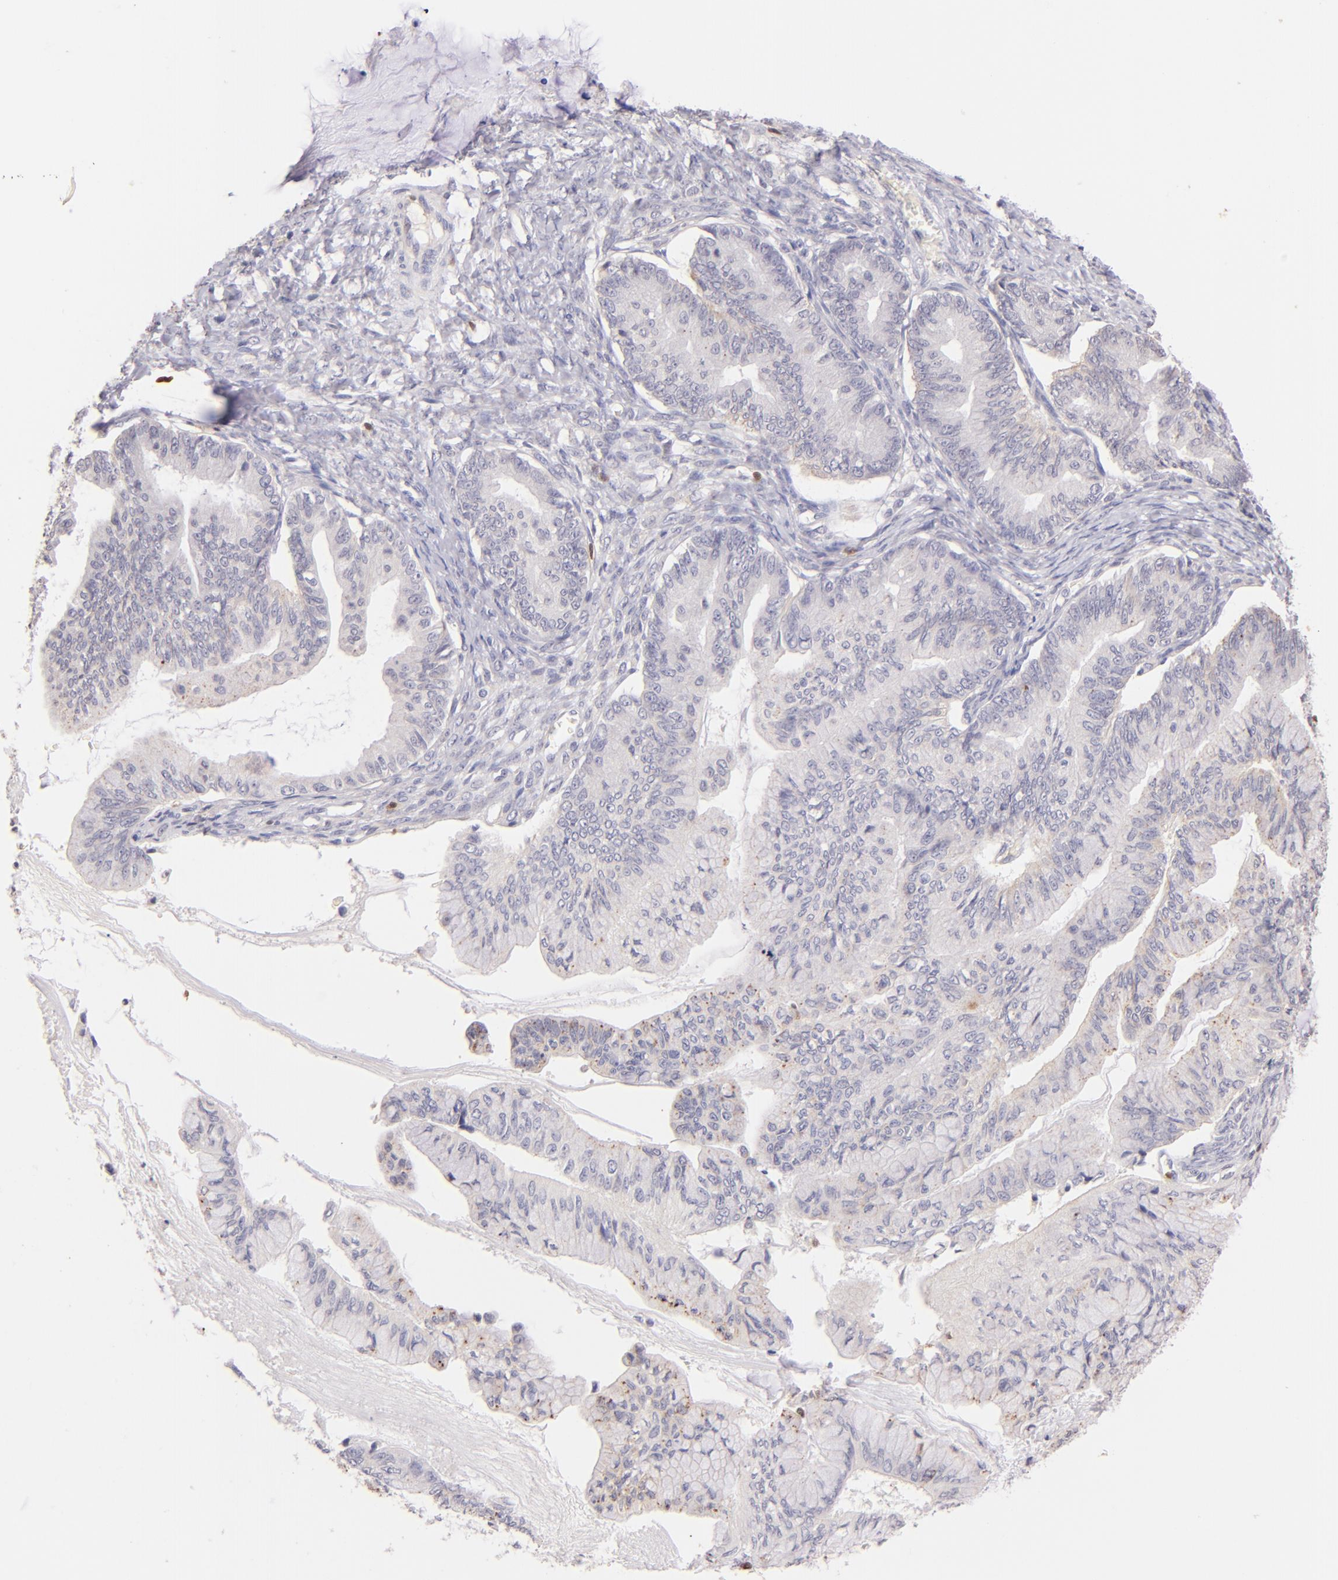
{"staining": {"intensity": "negative", "quantity": "none", "location": "none"}, "tissue": "ovarian cancer", "cell_type": "Tumor cells", "image_type": "cancer", "snomed": [{"axis": "morphology", "description": "Cystadenocarcinoma, mucinous, NOS"}, {"axis": "topography", "description": "Ovary"}], "caption": "Mucinous cystadenocarcinoma (ovarian) was stained to show a protein in brown. There is no significant staining in tumor cells. The staining is performed using DAB (3,3'-diaminobenzidine) brown chromogen with nuclei counter-stained in using hematoxylin.", "gene": "ZAP70", "patient": {"sex": "female", "age": 36}}